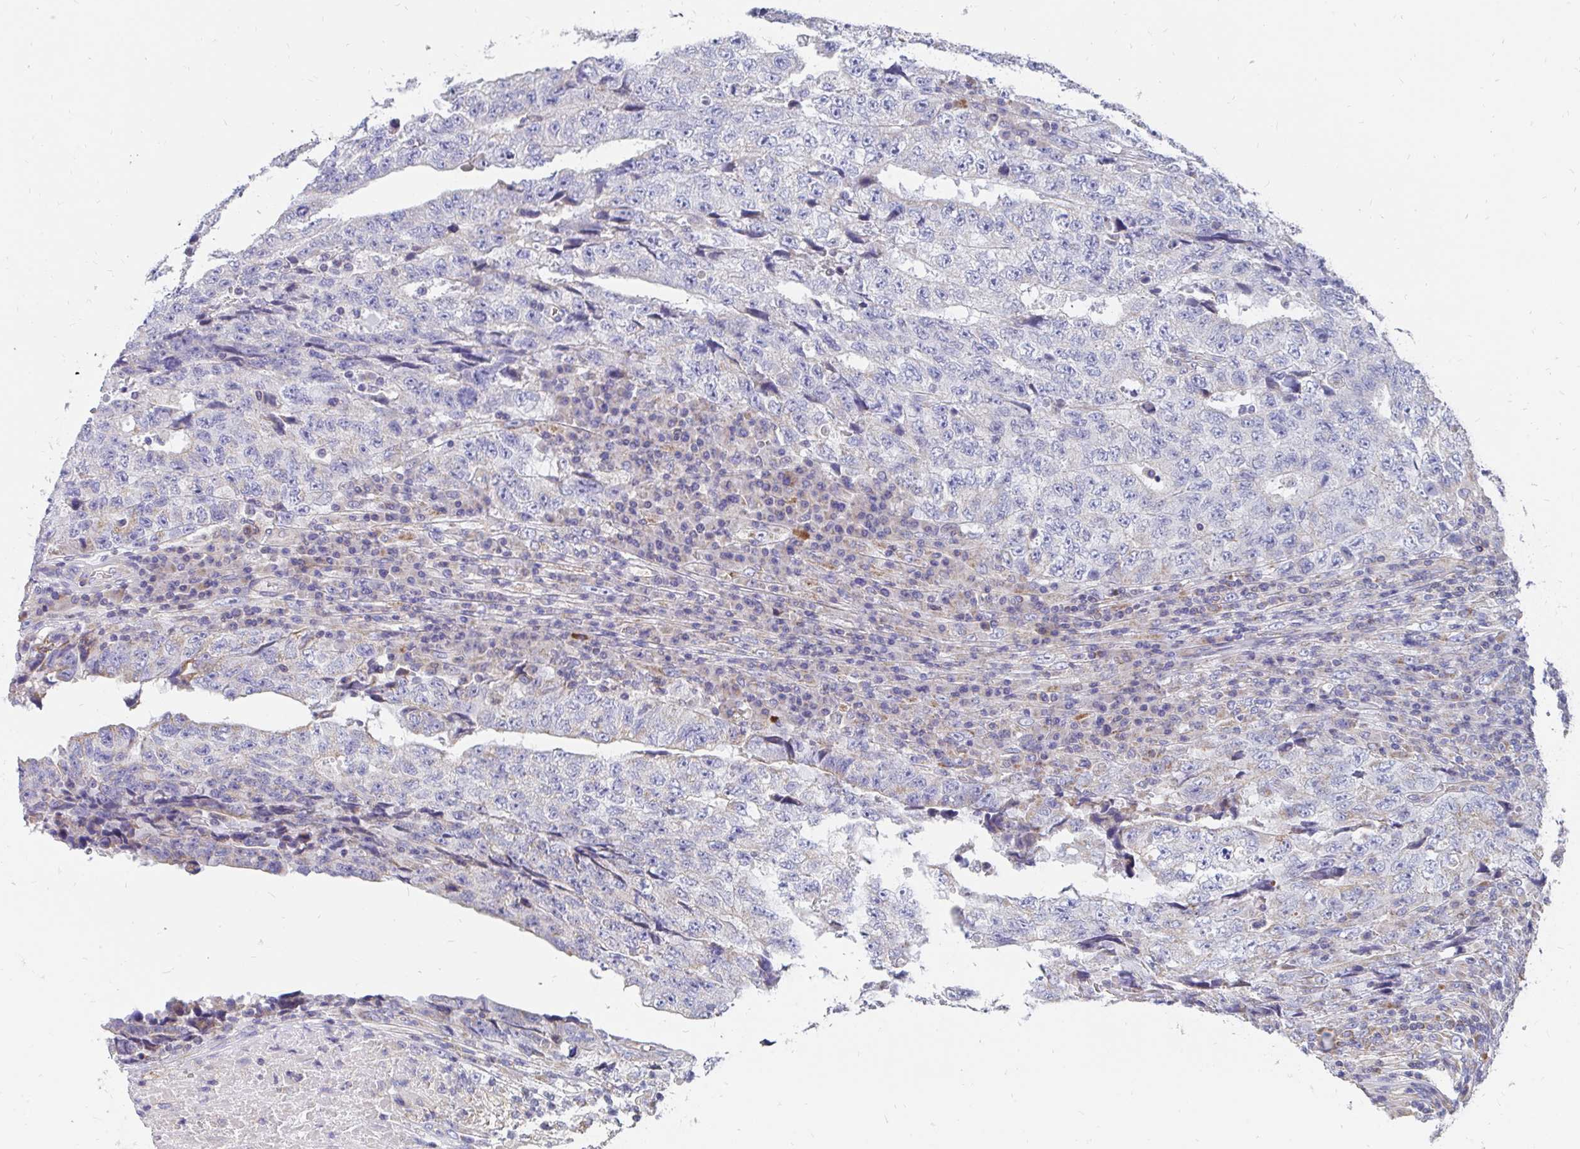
{"staining": {"intensity": "negative", "quantity": "none", "location": "none"}, "tissue": "testis cancer", "cell_type": "Tumor cells", "image_type": "cancer", "snomed": [{"axis": "morphology", "description": "Necrosis, NOS"}, {"axis": "morphology", "description": "Carcinoma, Embryonal, NOS"}, {"axis": "topography", "description": "Testis"}], "caption": "The micrograph displays no staining of tumor cells in embryonal carcinoma (testis).", "gene": "PC", "patient": {"sex": "male", "age": 19}}